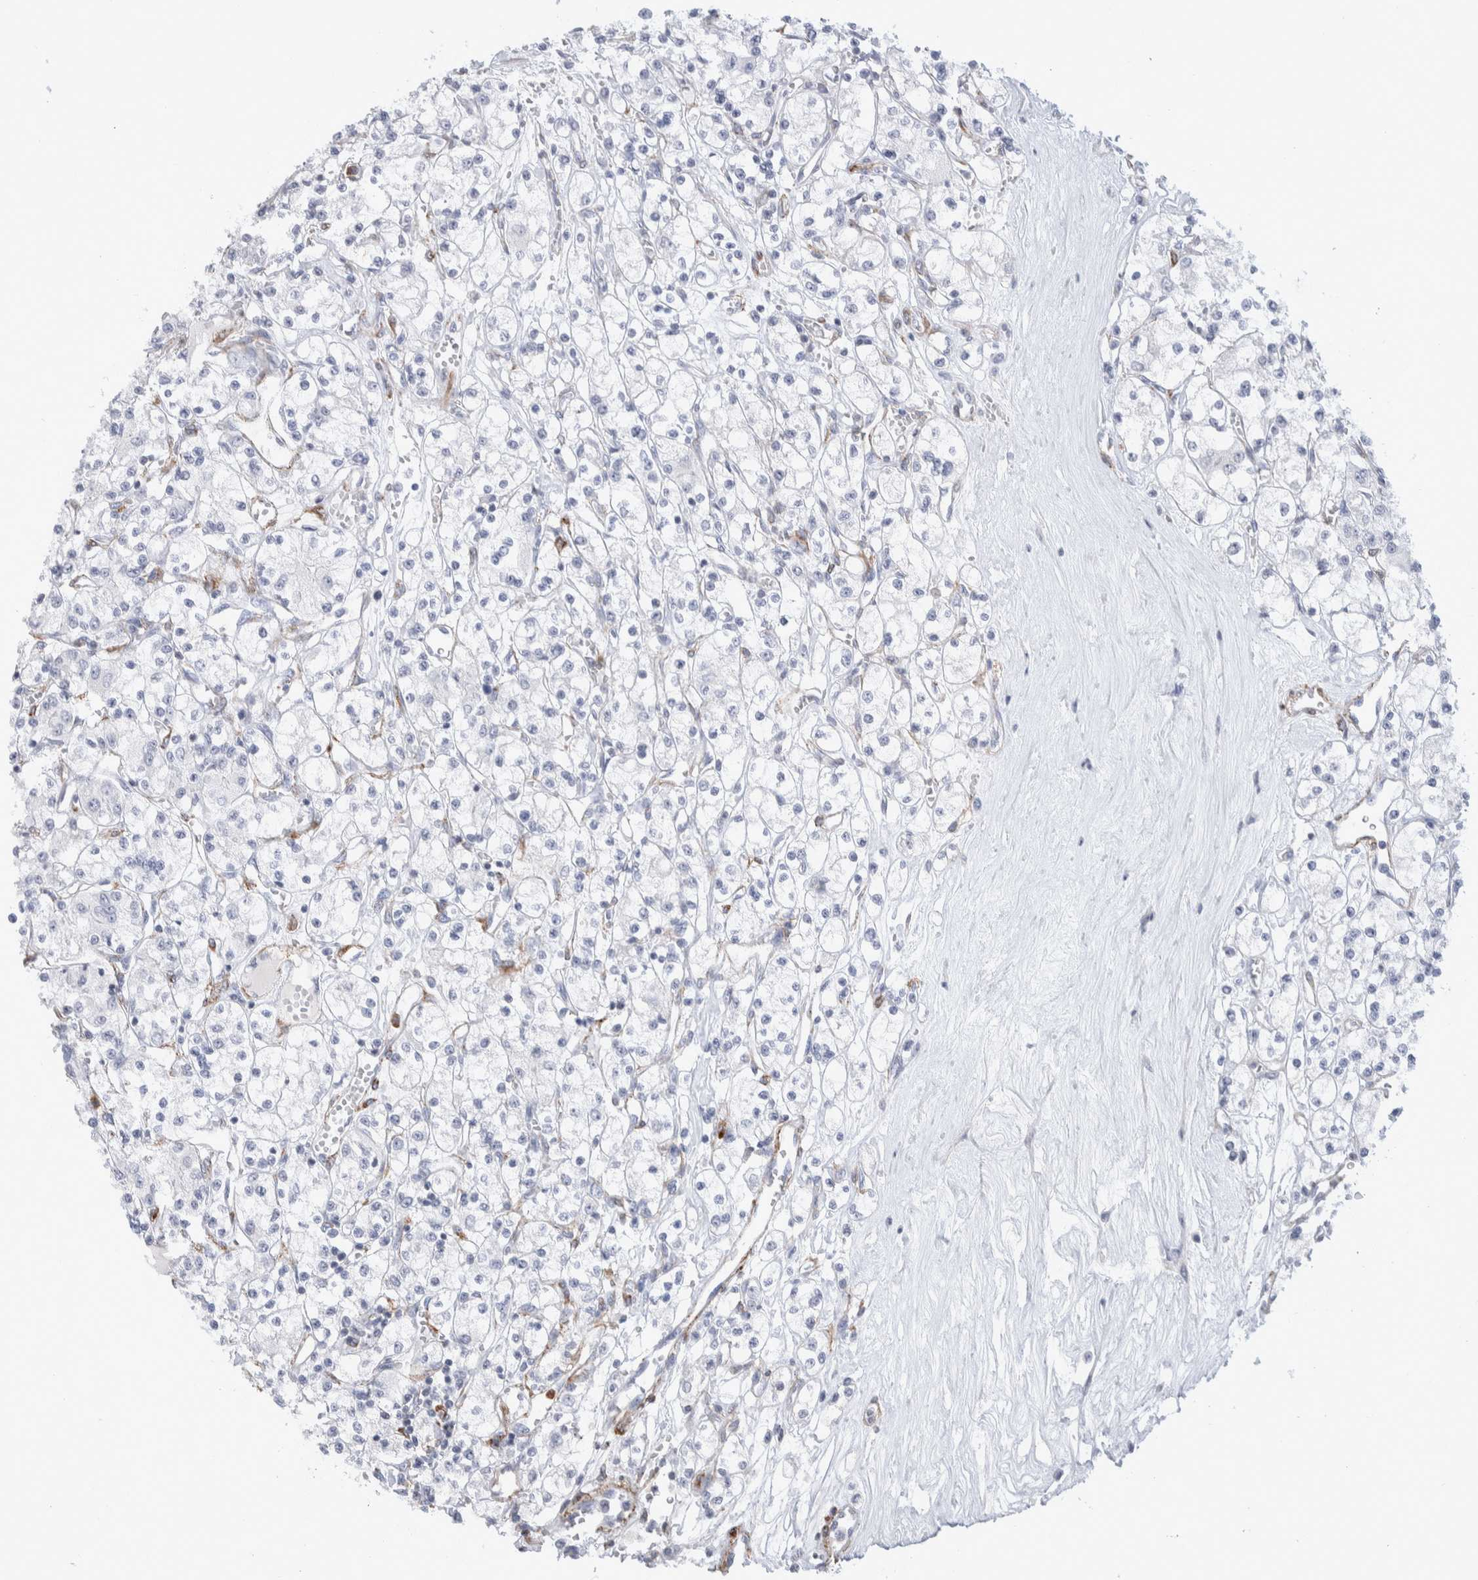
{"staining": {"intensity": "negative", "quantity": "none", "location": "none"}, "tissue": "renal cancer", "cell_type": "Tumor cells", "image_type": "cancer", "snomed": [{"axis": "morphology", "description": "Adenocarcinoma, NOS"}, {"axis": "topography", "description": "Kidney"}], "caption": "An IHC micrograph of renal adenocarcinoma is shown. There is no staining in tumor cells of renal adenocarcinoma.", "gene": "SEPTIN4", "patient": {"sex": "female", "age": 59}}